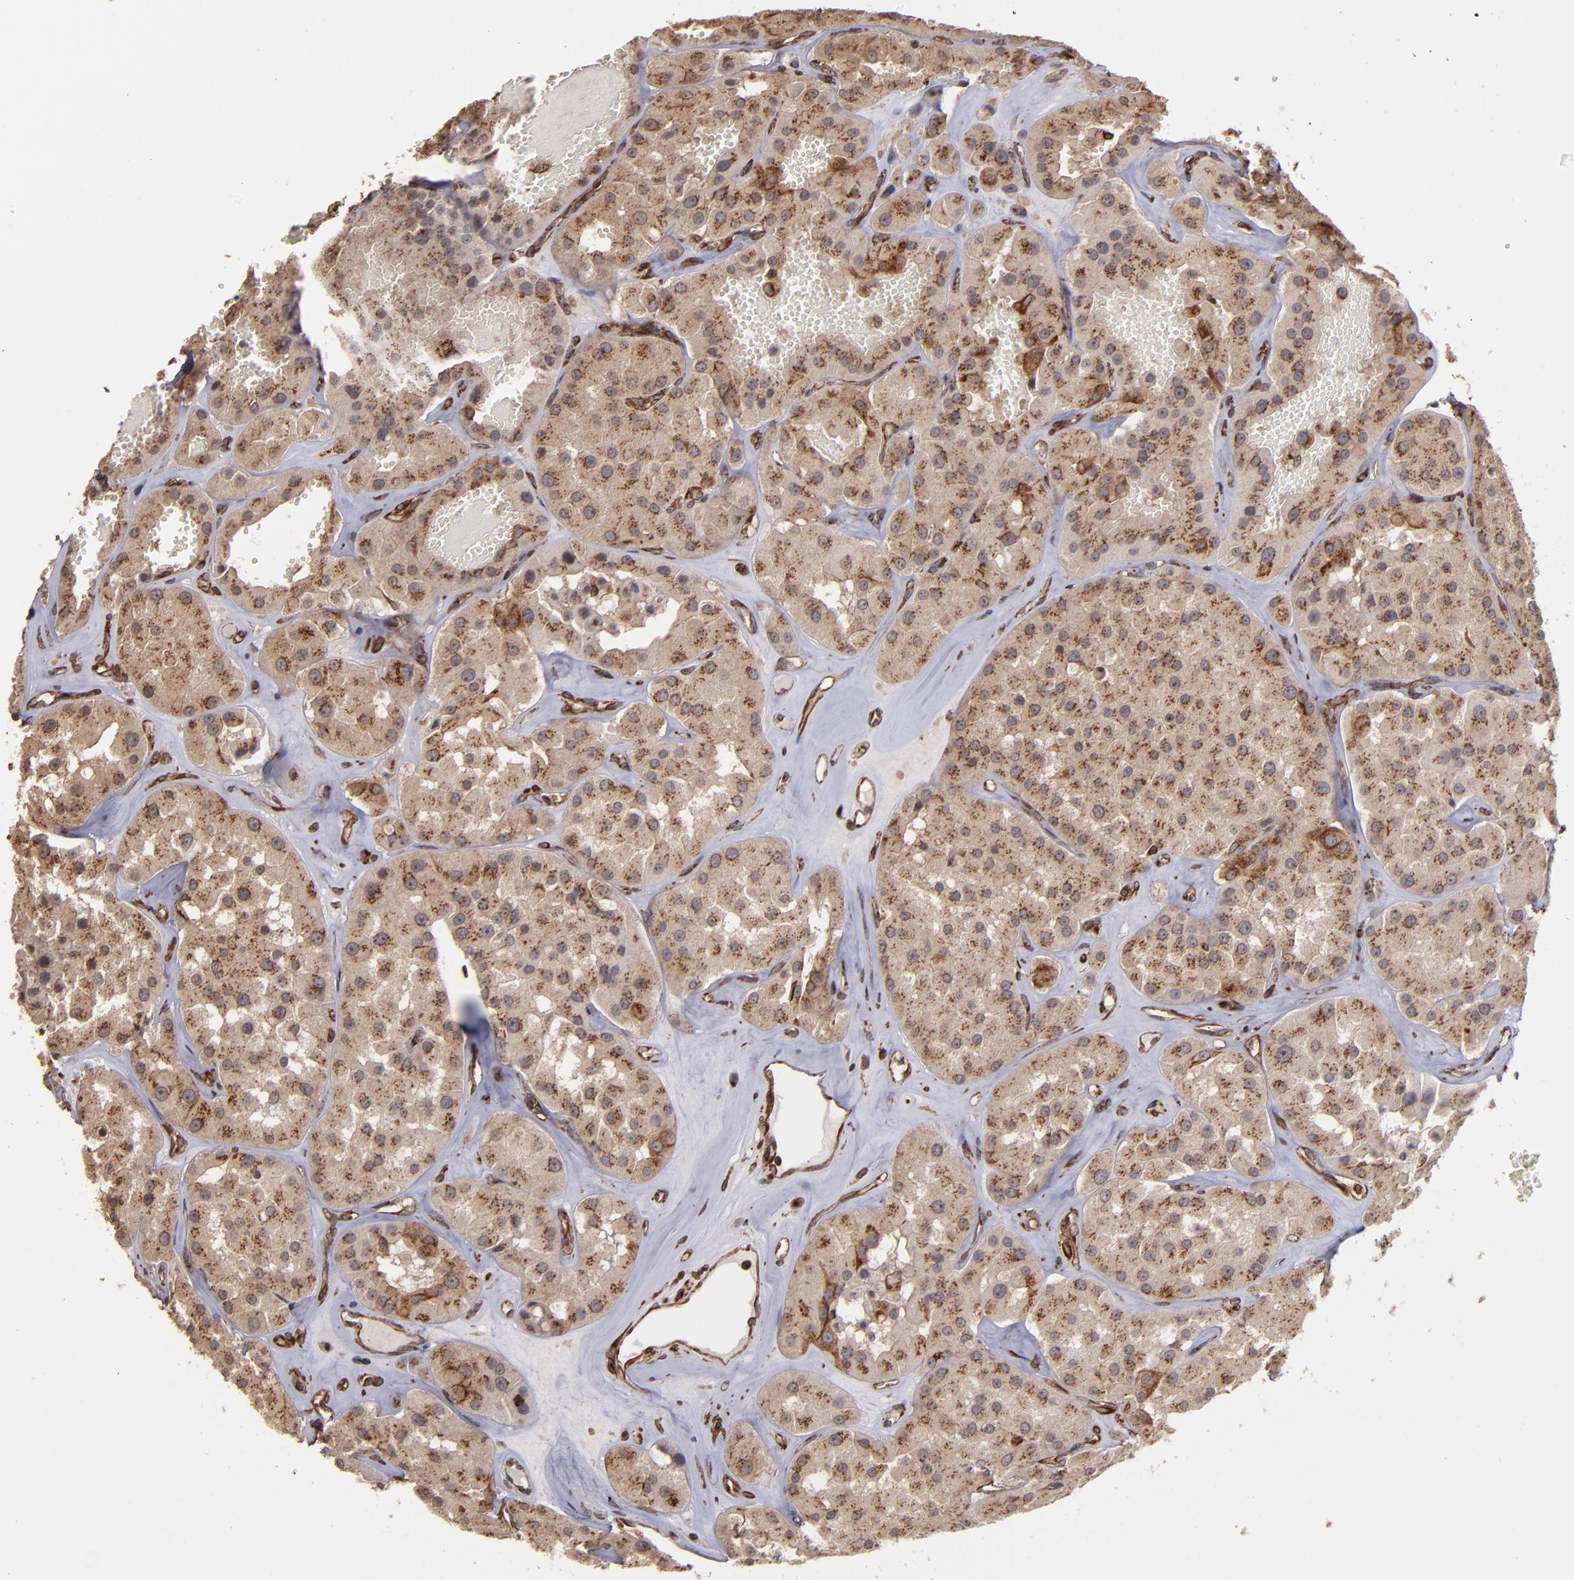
{"staining": {"intensity": "moderate", "quantity": ">75%", "location": "cytoplasmic/membranous"}, "tissue": "renal cancer", "cell_type": "Tumor cells", "image_type": "cancer", "snomed": [{"axis": "morphology", "description": "Adenocarcinoma, uncertain malignant potential"}, {"axis": "topography", "description": "Kidney"}], "caption": "High-power microscopy captured an IHC micrograph of renal cancer (adenocarcinoma,  uncertain malignant potential), revealing moderate cytoplasmic/membranous expression in approximately >75% of tumor cells. The staining was performed using DAB, with brown indicating positive protein expression. Nuclei are stained blue with hematoxylin.", "gene": "TRIP11", "patient": {"sex": "male", "age": 63}}